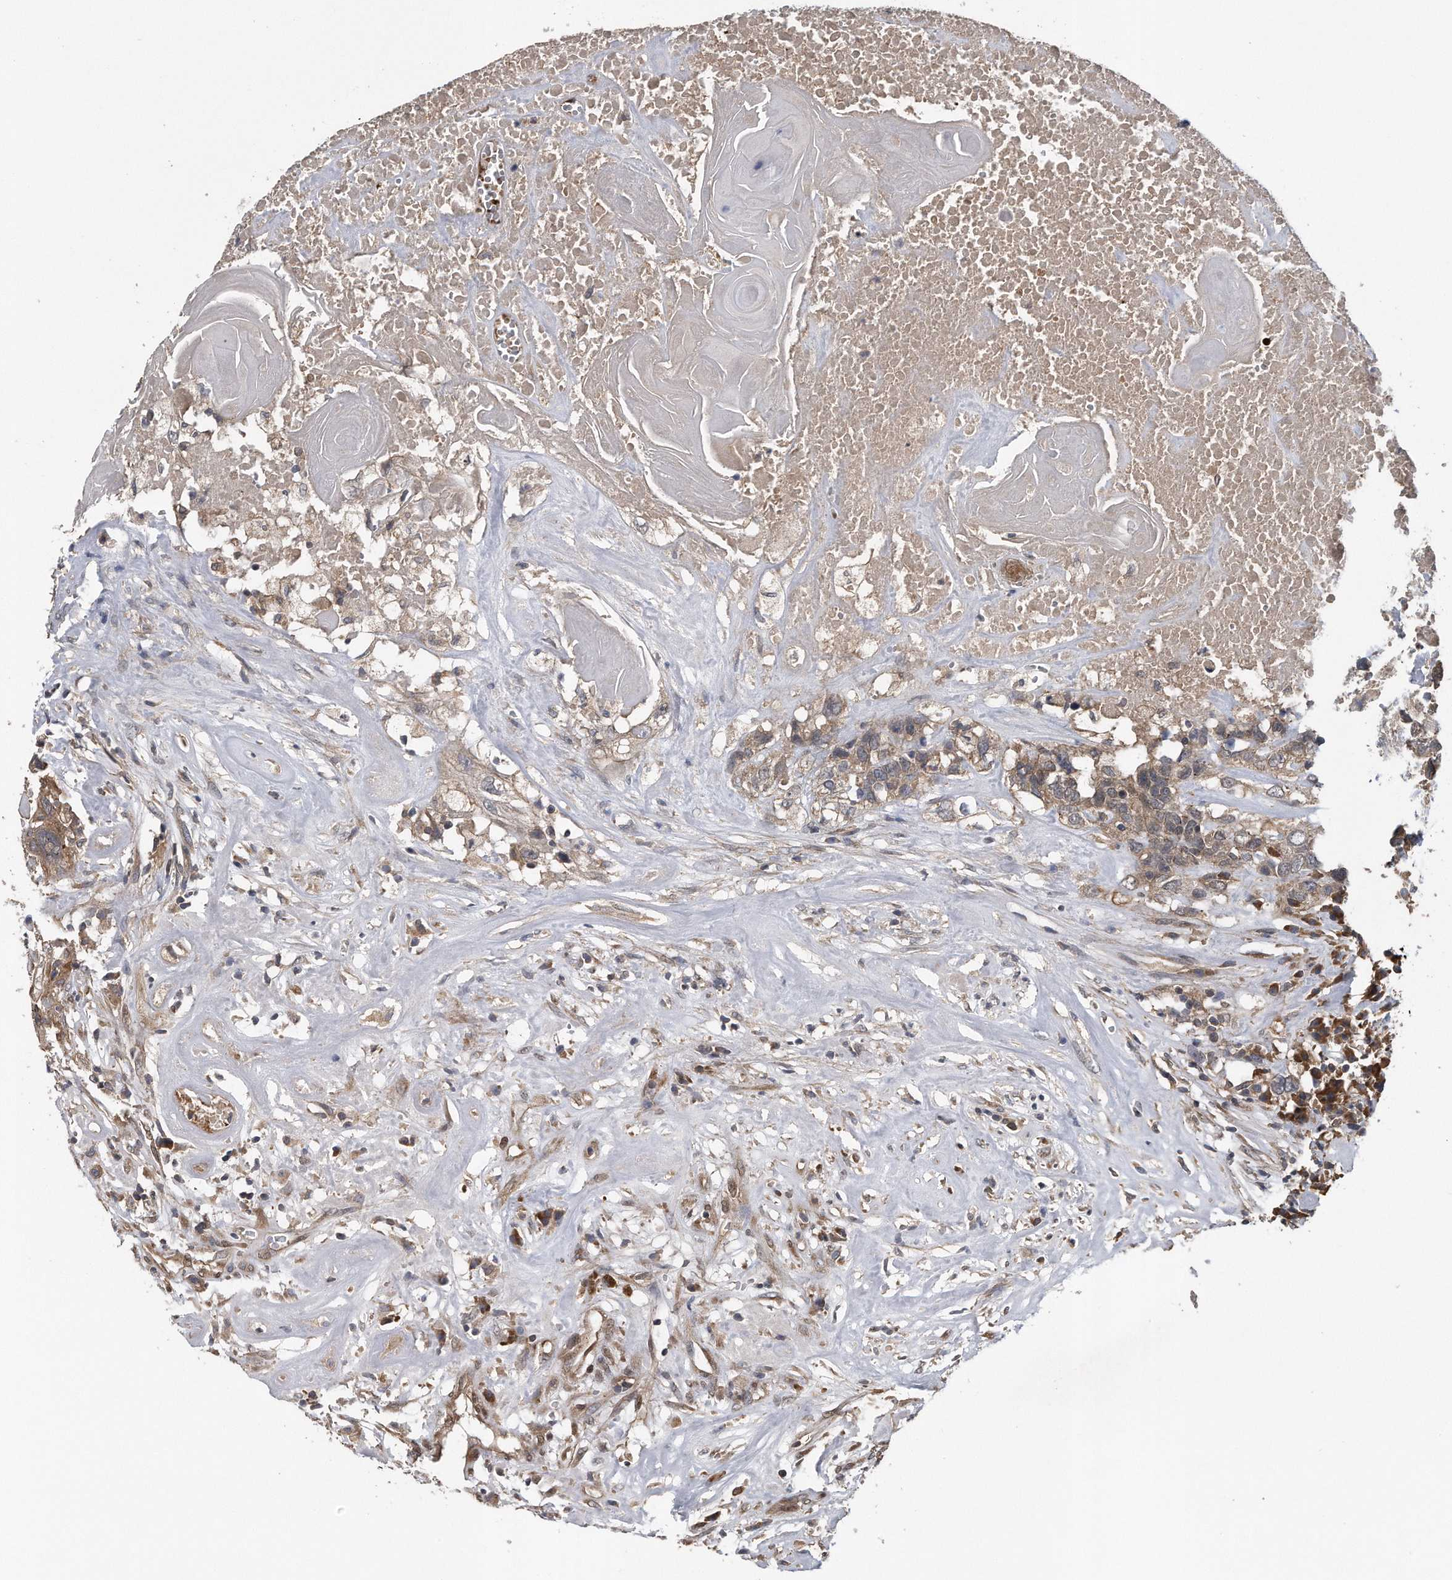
{"staining": {"intensity": "weak", "quantity": ">75%", "location": "cytoplasmic/membranous"}, "tissue": "head and neck cancer", "cell_type": "Tumor cells", "image_type": "cancer", "snomed": [{"axis": "morphology", "description": "Squamous cell carcinoma, NOS"}, {"axis": "topography", "description": "Head-Neck"}], "caption": "The image shows immunohistochemical staining of squamous cell carcinoma (head and neck). There is weak cytoplasmic/membranous staining is identified in approximately >75% of tumor cells.", "gene": "ZNF79", "patient": {"sex": "male", "age": 66}}